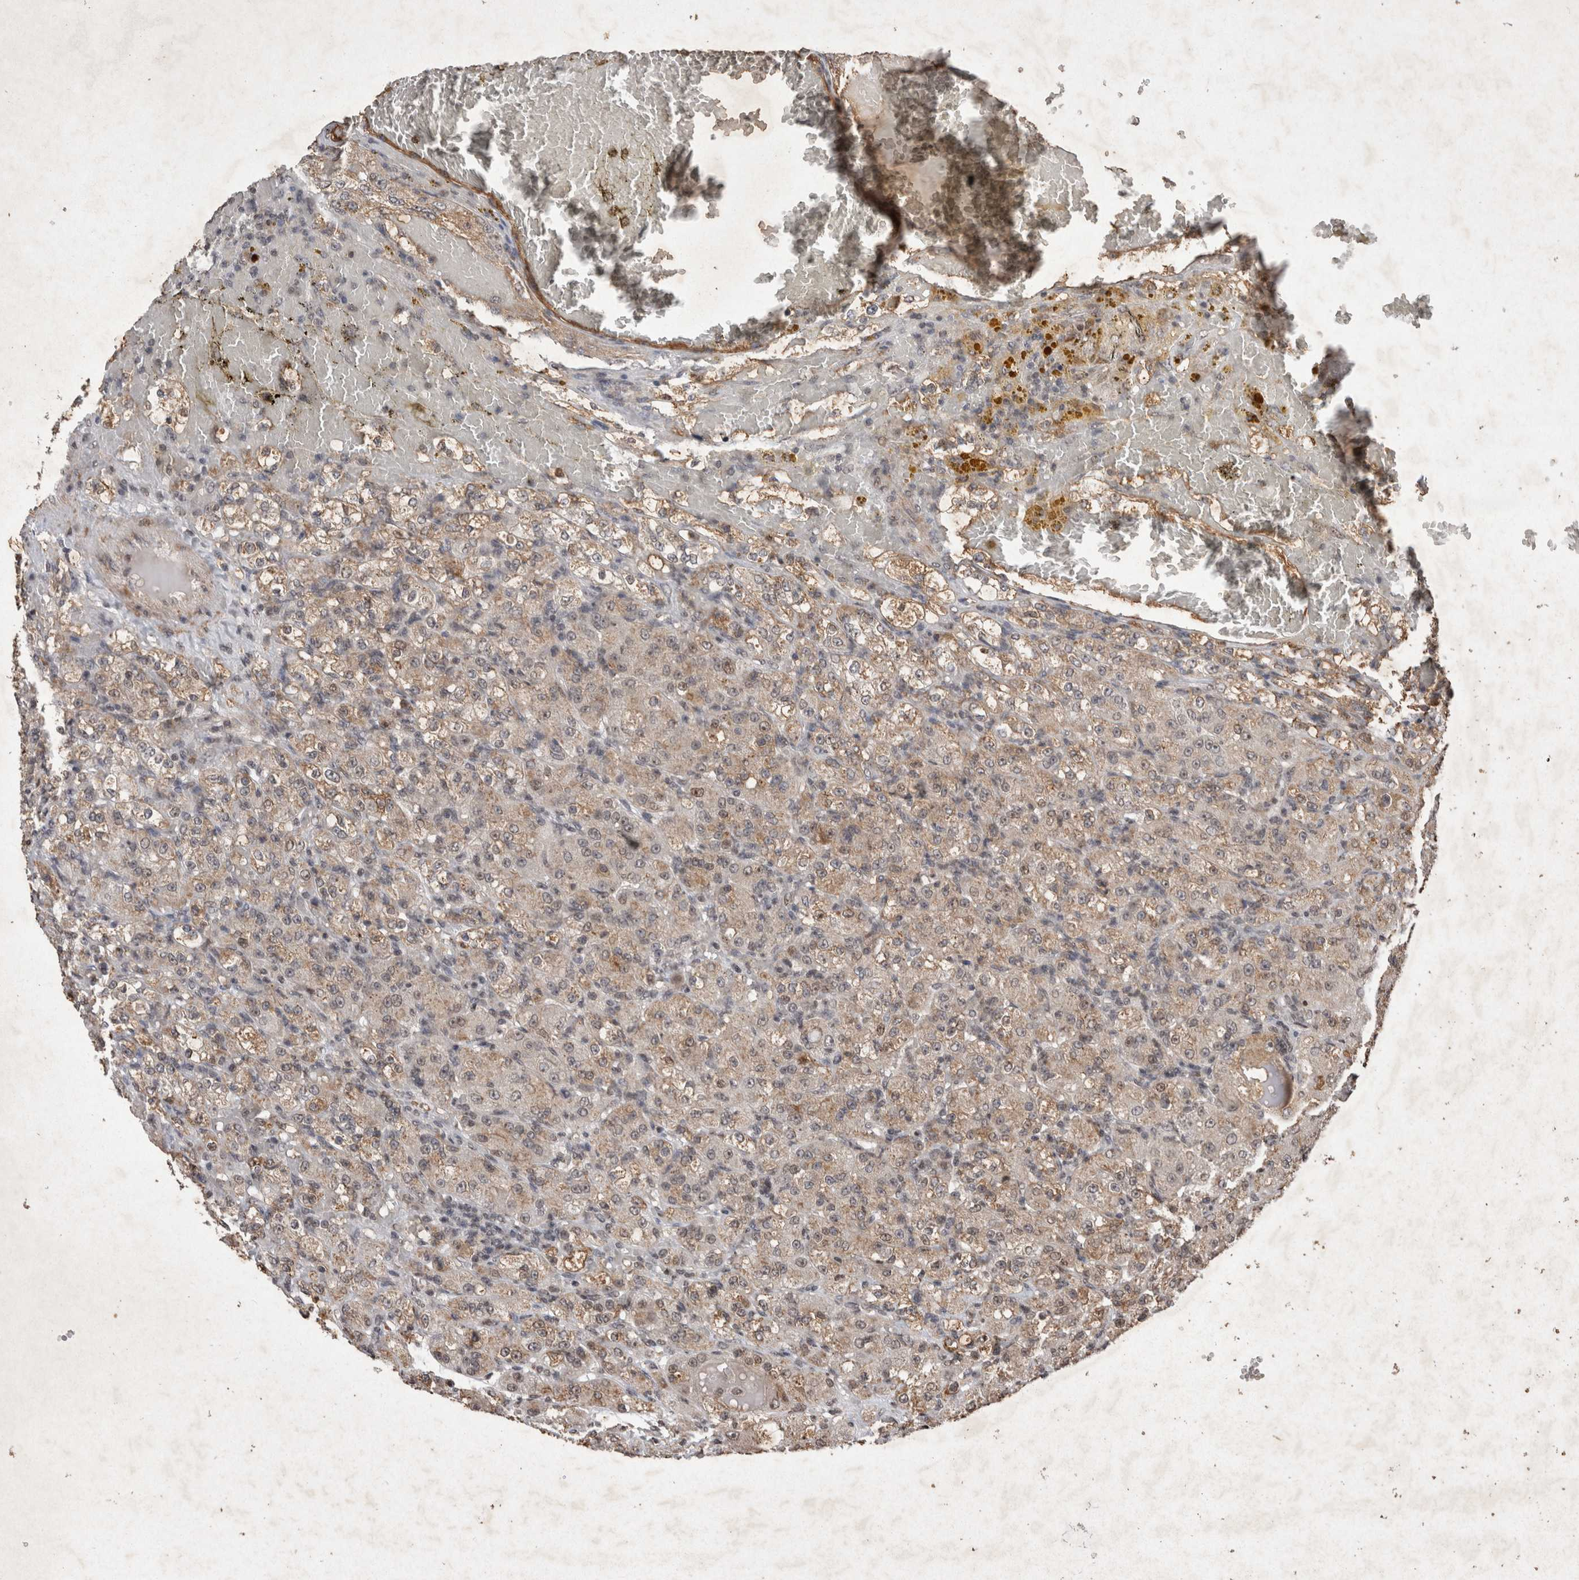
{"staining": {"intensity": "moderate", "quantity": "25%-75%", "location": "cytoplasmic/membranous,nuclear"}, "tissue": "renal cancer", "cell_type": "Tumor cells", "image_type": "cancer", "snomed": [{"axis": "morphology", "description": "Normal tissue, NOS"}, {"axis": "morphology", "description": "Adenocarcinoma, NOS"}, {"axis": "topography", "description": "Kidney"}], "caption": "This image demonstrates immunohistochemistry (IHC) staining of human adenocarcinoma (renal), with medium moderate cytoplasmic/membranous and nuclear staining in about 25%-75% of tumor cells.", "gene": "STK11", "patient": {"sex": "male", "age": 61}}